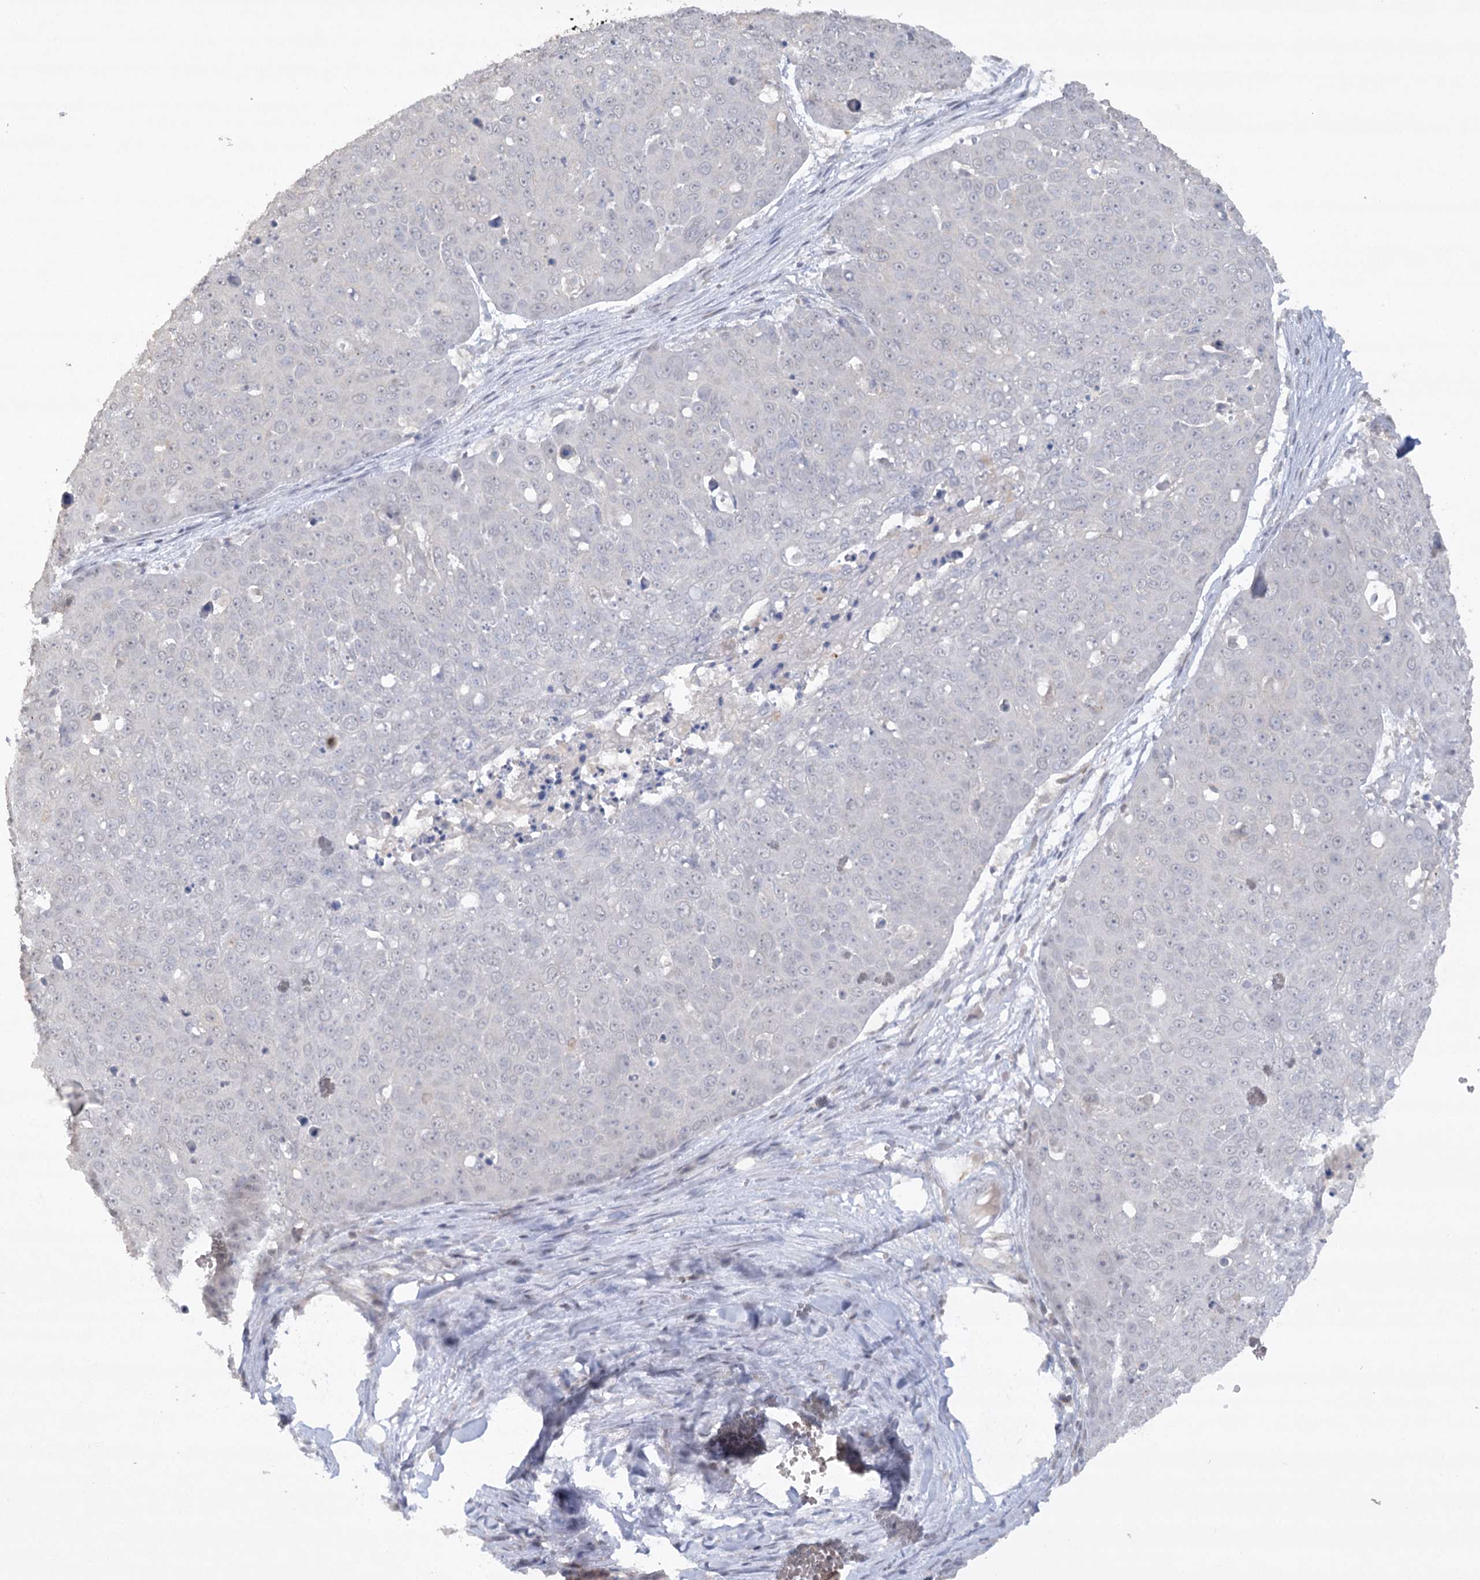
{"staining": {"intensity": "negative", "quantity": "none", "location": "none"}, "tissue": "skin cancer", "cell_type": "Tumor cells", "image_type": "cancer", "snomed": [{"axis": "morphology", "description": "Squamous cell carcinoma, NOS"}, {"axis": "topography", "description": "Skin"}], "caption": "Skin cancer (squamous cell carcinoma) stained for a protein using immunohistochemistry (IHC) reveals no positivity tumor cells.", "gene": "TRAF3IP1", "patient": {"sex": "male", "age": 71}}